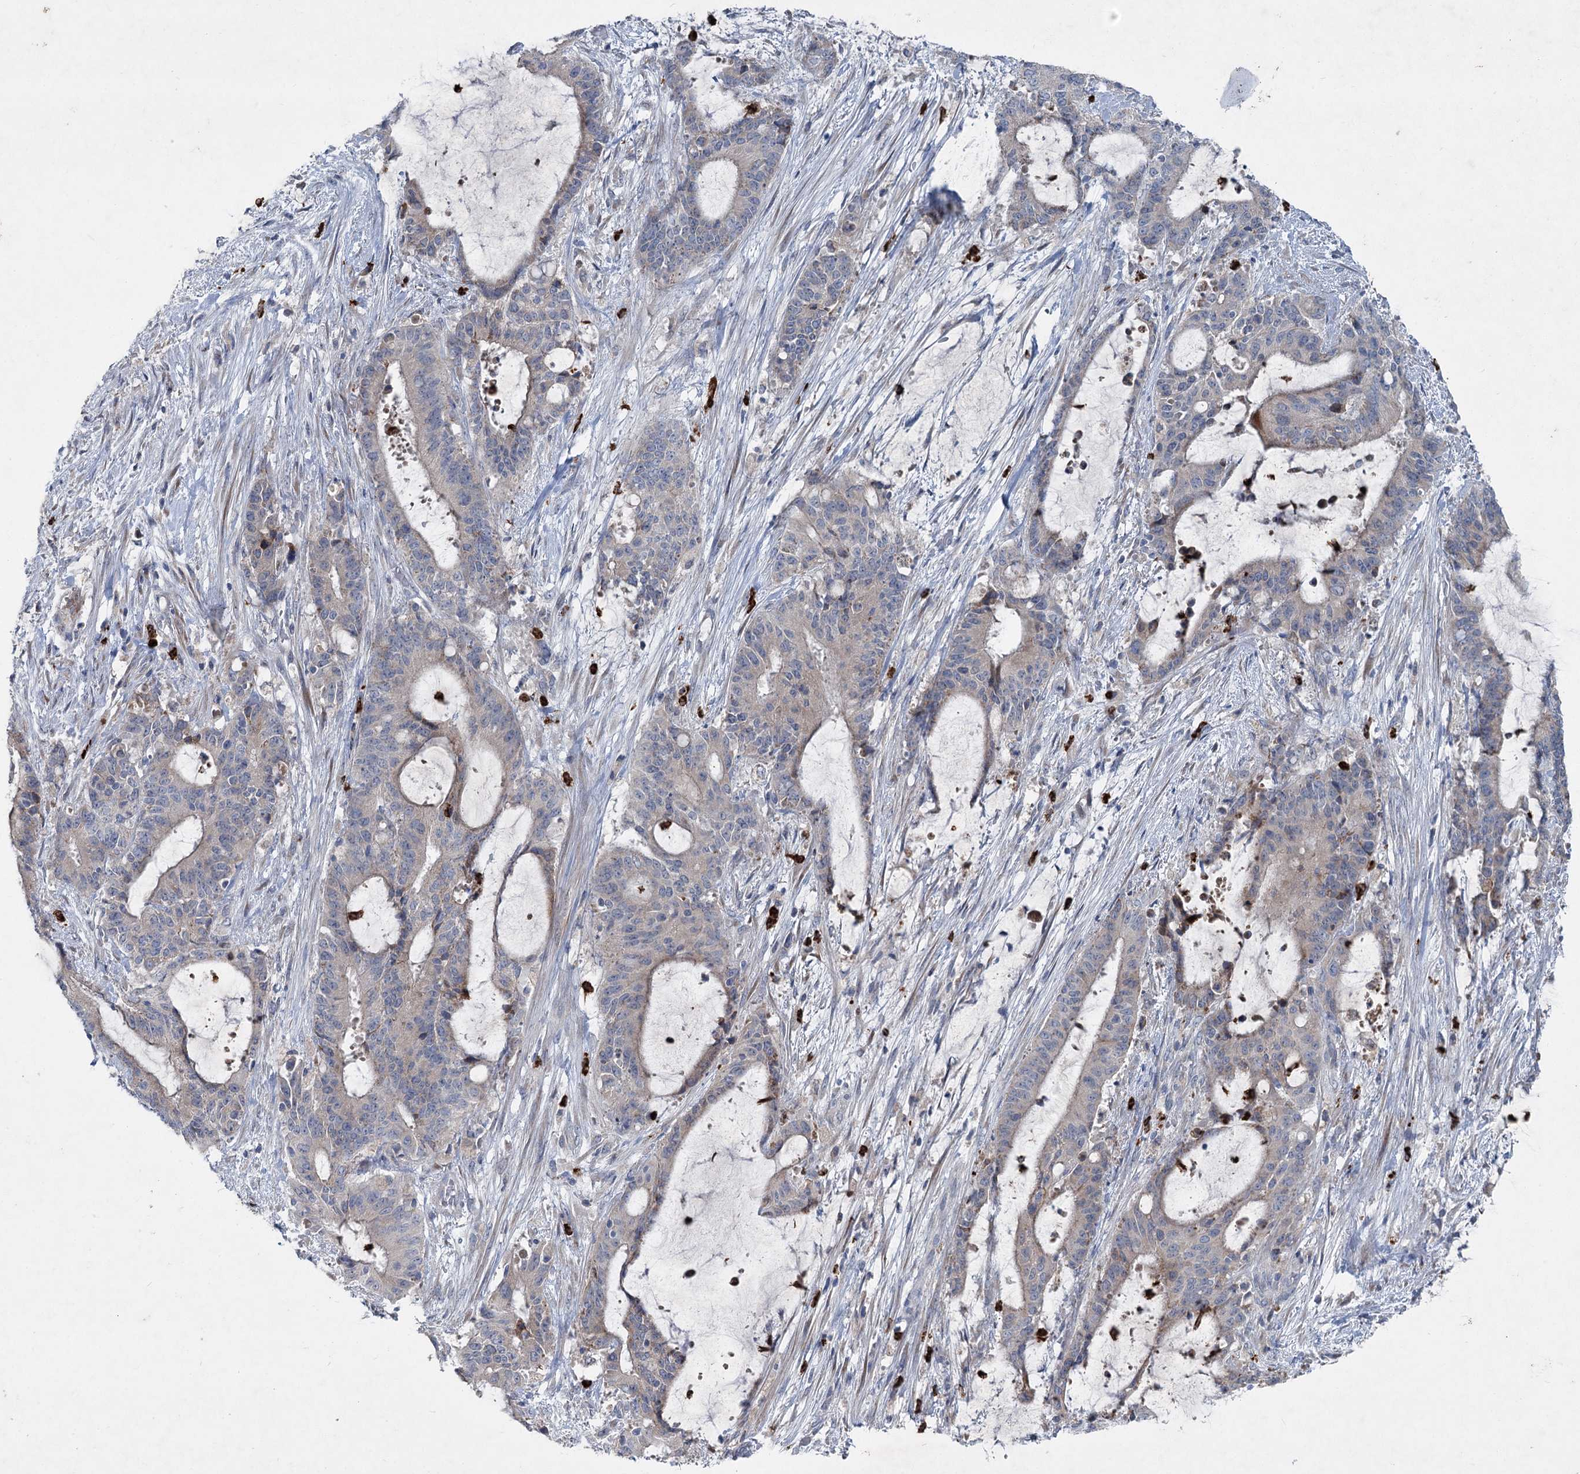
{"staining": {"intensity": "weak", "quantity": "<25%", "location": "cytoplasmic/membranous"}, "tissue": "liver cancer", "cell_type": "Tumor cells", "image_type": "cancer", "snomed": [{"axis": "morphology", "description": "Normal tissue, NOS"}, {"axis": "morphology", "description": "Cholangiocarcinoma"}, {"axis": "topography", "description": "Liver"}, {"axis": "topography", "description": "Peripheral nerve tissue"}], "caption": "A micrograph of human liver cholangiocarcinoma is negative for staining in tumor cells. (DAB (3,3'-diaminobenzidine) immunohistochemistry (IHC) visualized using brightfield microscopy, high magnification).", "gene": "PLA2G12A", "patient": {"sex": "female", "age": 73}}